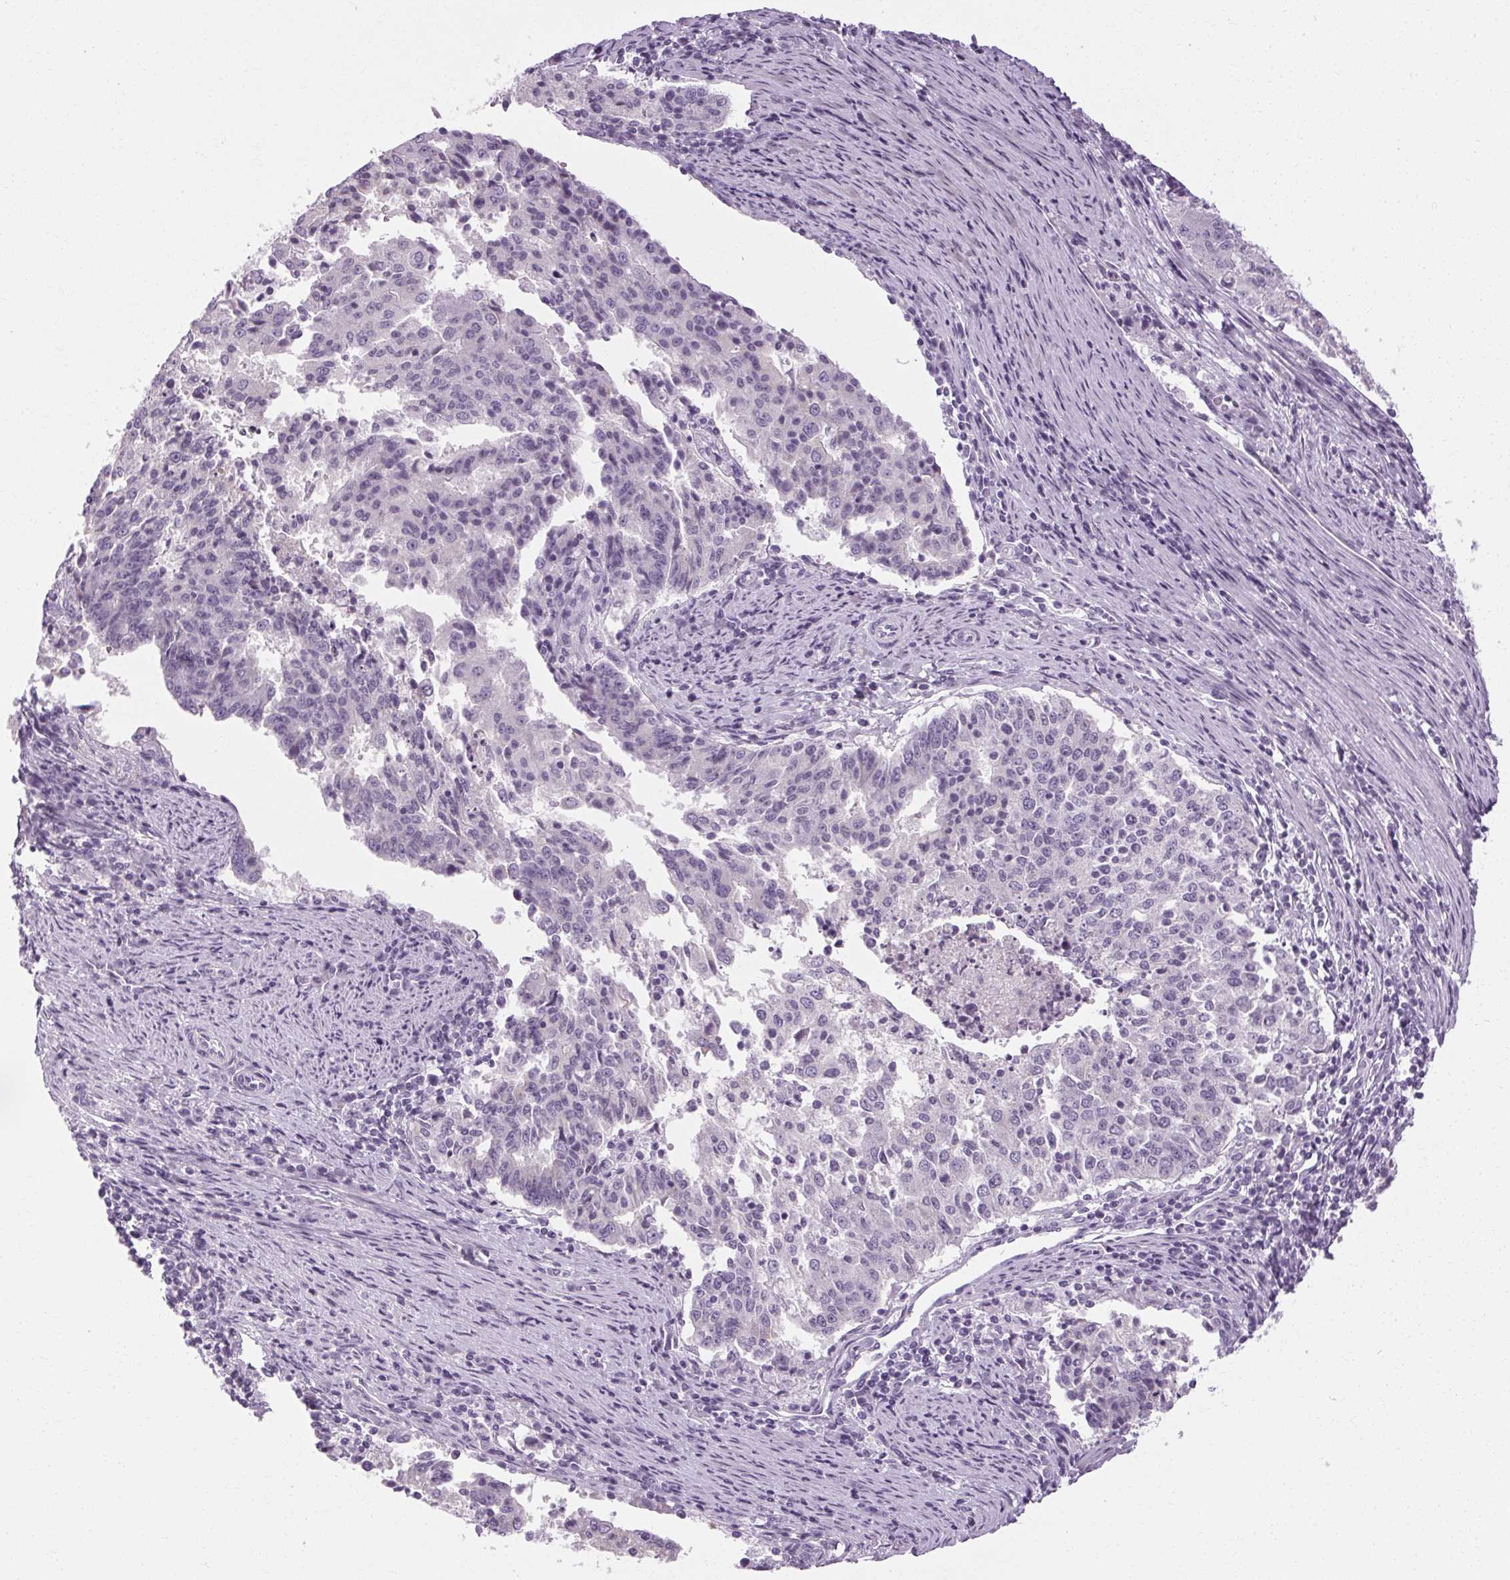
{"staining": {"intensity": "negative", "quantity": "none", "location": "none"}, "tissue": "endometrial cancer", "cell_type": "Tumor cells", "image_type": "cancer", "snomed": [{"axis": "morphology", "description": "Adenocarcinoma, NOS"}, {"axis": "topography", "description": "Endometrium"}], "caption": "This image is of adenocarcinoma (endometrial) stained with immunohistochemistry to label a protein in brown with the nuclei are counter-stained blue. There is no staining in tumor cells.", "gene": "POMC", "patient": {"sex": "female", "age": 82}}